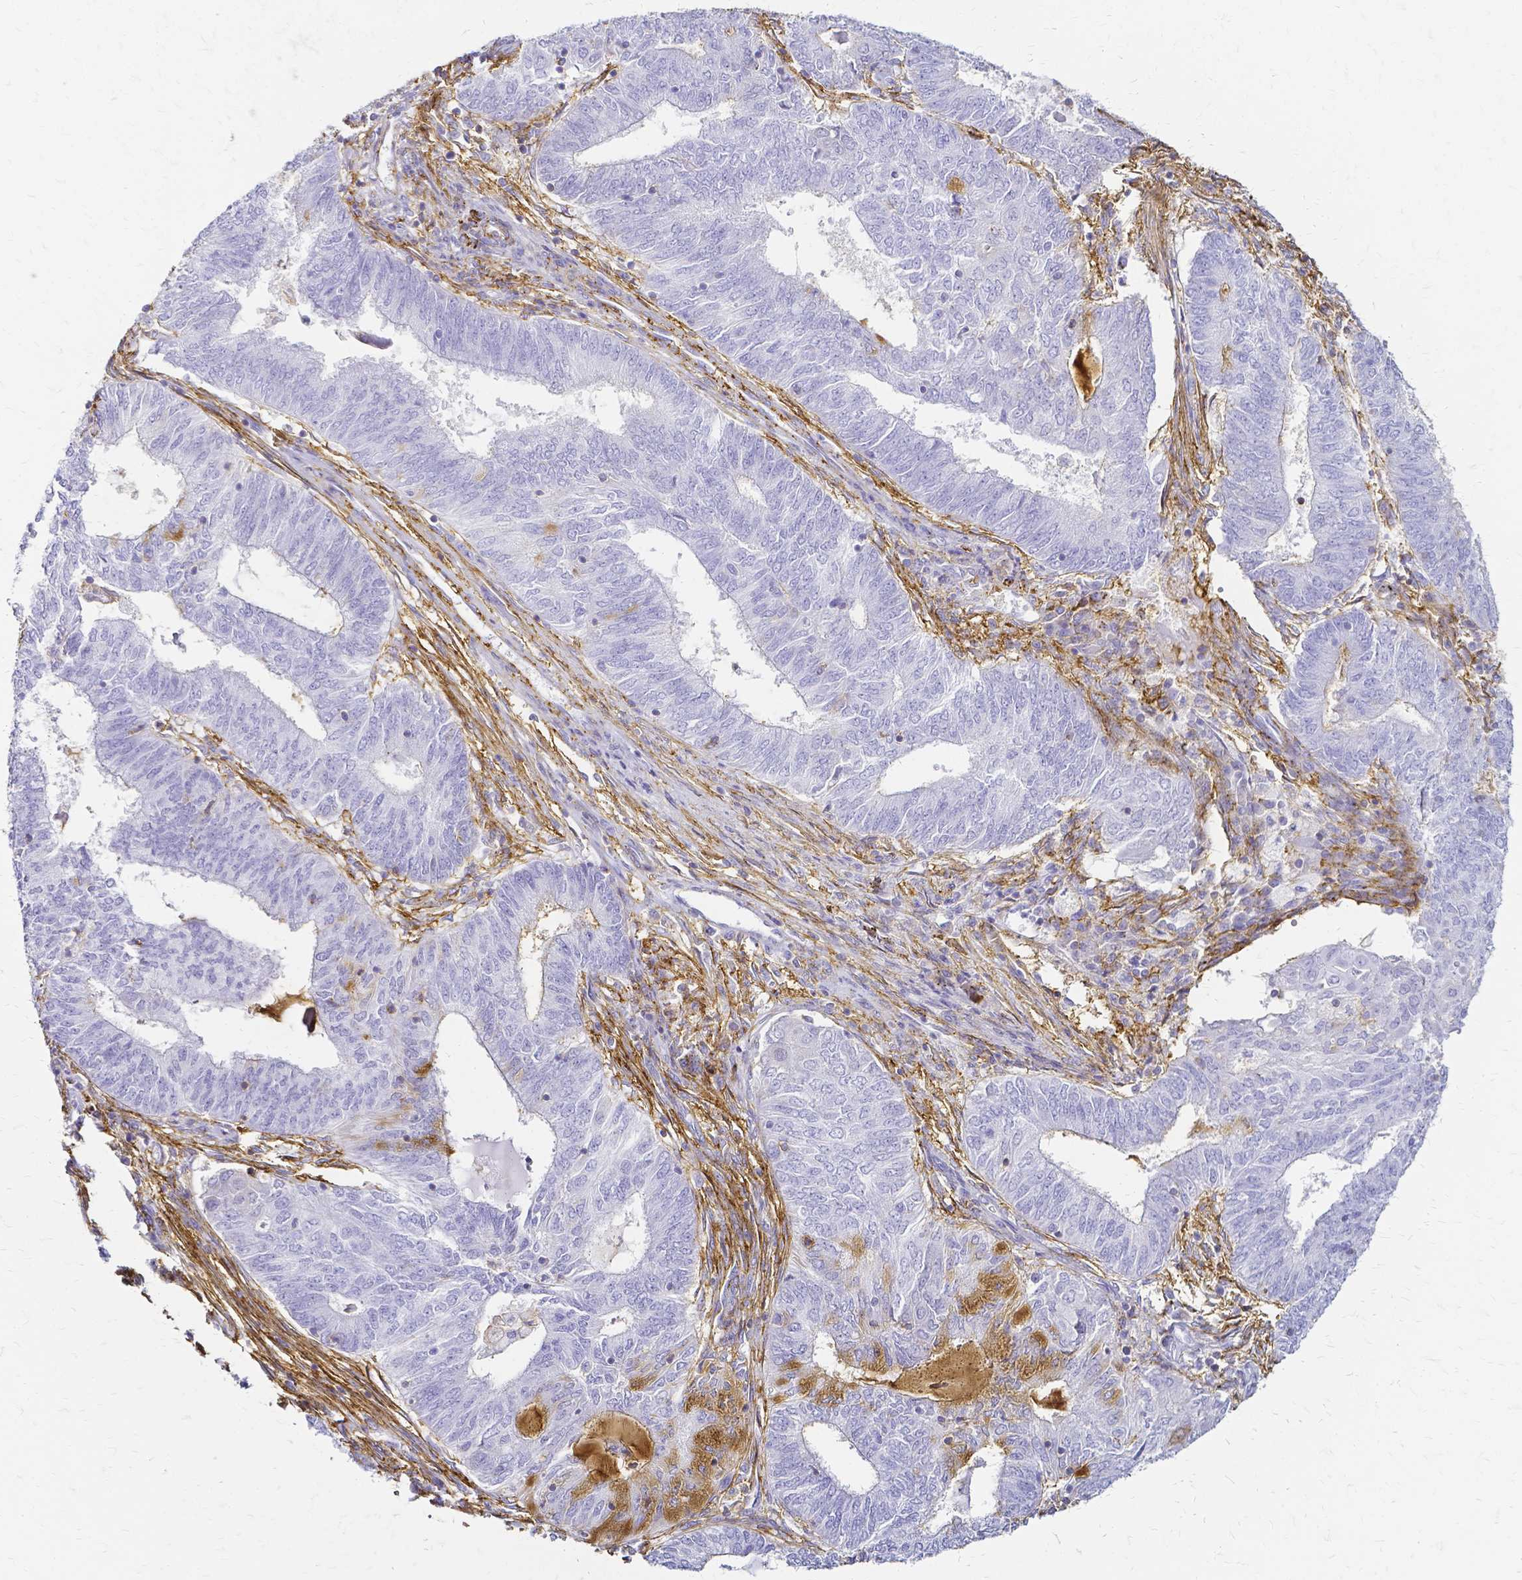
{"staining": {"intensity": "moderate", "quantity": "<25%", "location": "cytoplasmic/membranous"}, "tissue": "endometrial cancer", "cell_type": "Tumor cells", "image_type": "cancer", "snomed": [{"axis": "morphology", "description": "Adenocarcinoma, NOS"}, {"axis": "topography", "description": "Endometrium"}], "caption": "A brown stain shows moderate cytoplasmic/membranous positivity of a protein in human endometrial cancer tumor cells. The staining was performed using DAB (3,3'-diaminobenzidine), with brown indicating positive protein expression. Nuclei are stained blue with hematoxylin.", "gene": "HSPA12A", "patient": {"sex": "female", "age": 62}}